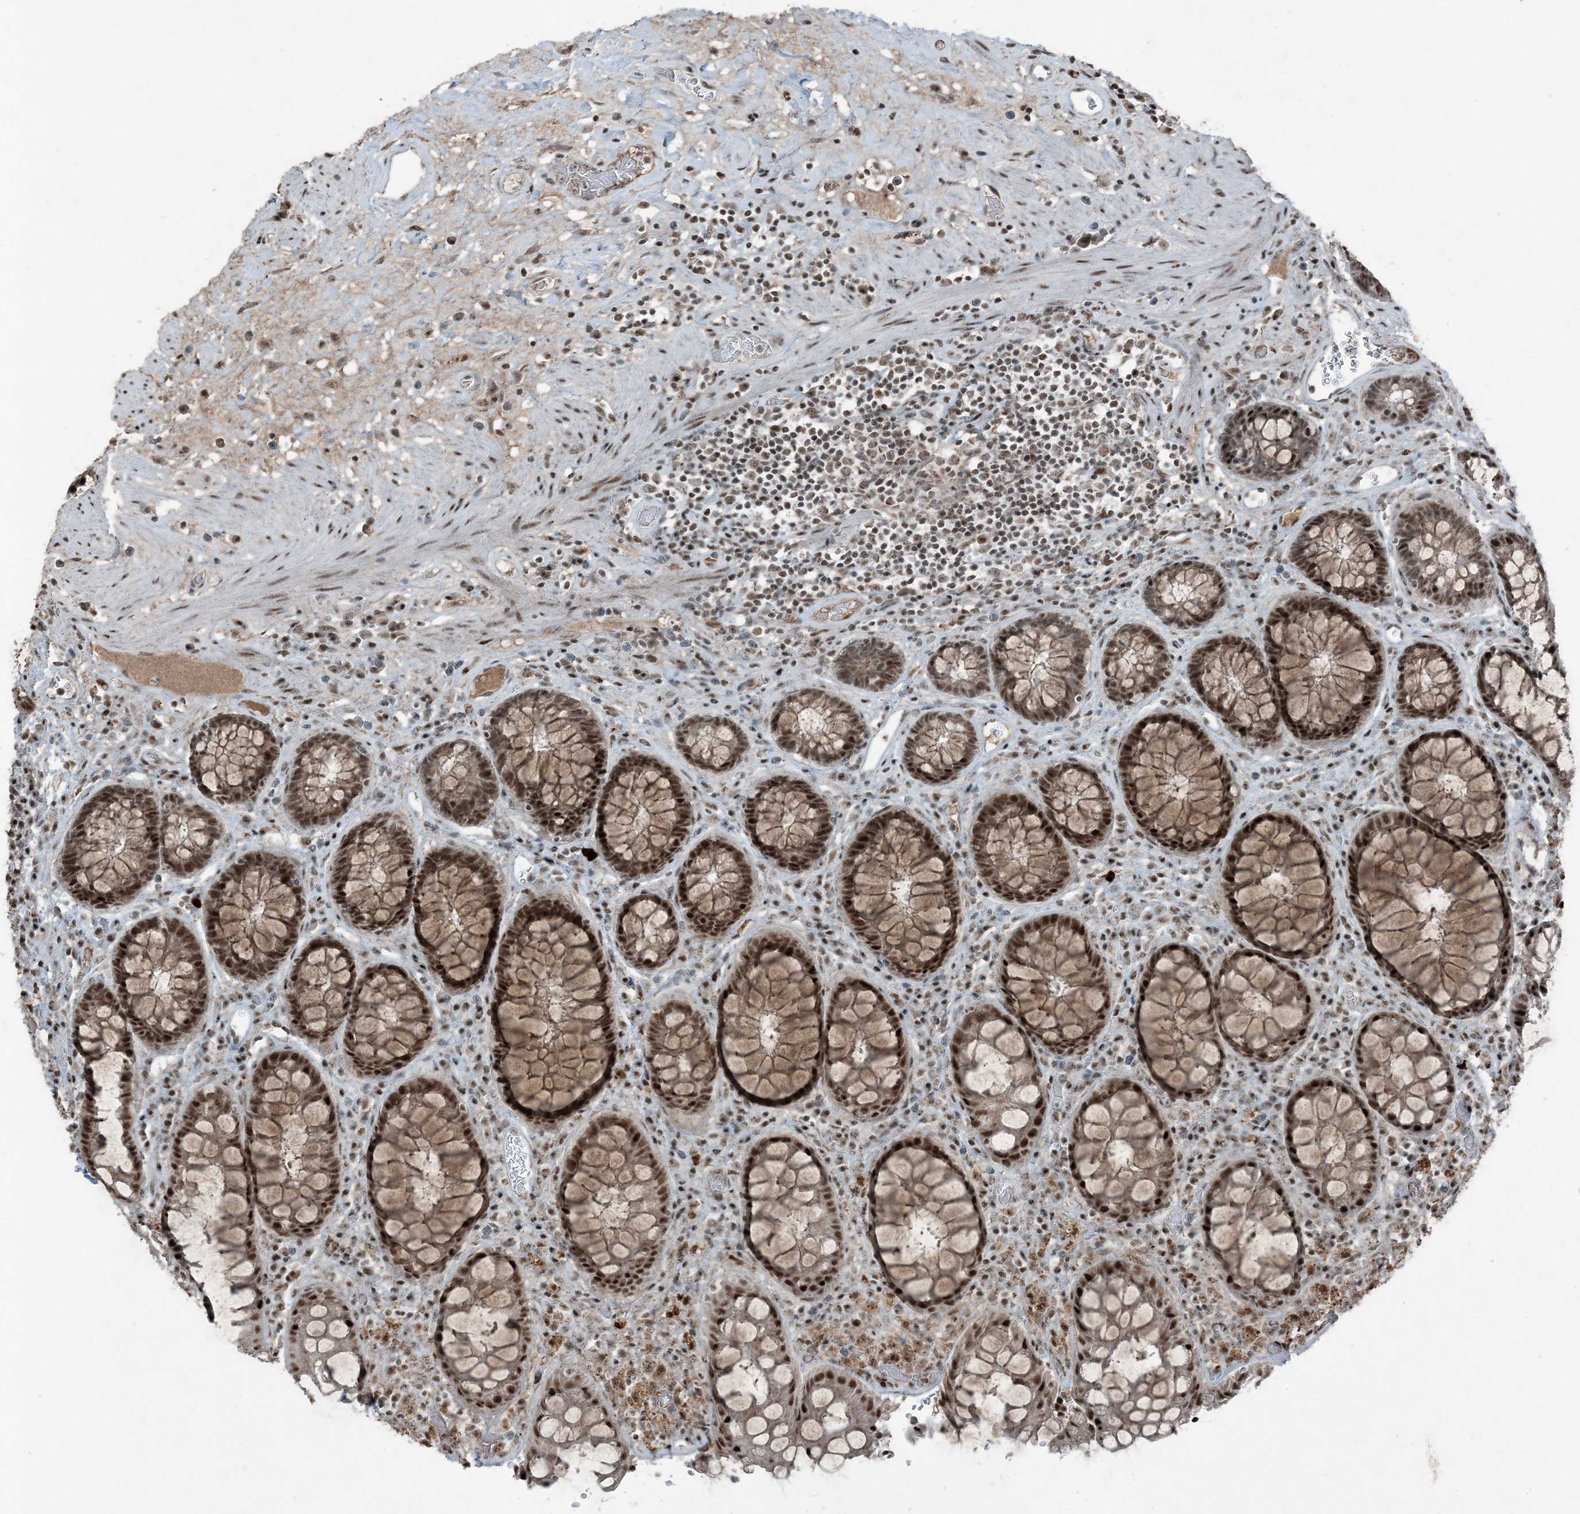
{"staining": {"intensity": "strong", "quantity": ">75%", "location": "nuclear"}, "tissue": "rectum", "cell_type": "Glandular cells", "image_type": "normal", "snomed": [{"axis": "morphology", "description": "Normal tissue, NOS"}, {"axis": "topography", "description": "Rectum"}], "caption": "A high amount of strong nuclear positivity is appreciated in about >75% of glandular cells in benign rectum.", "gene": "TADA2B", "patient": {"sex": "male", "age": 64}}